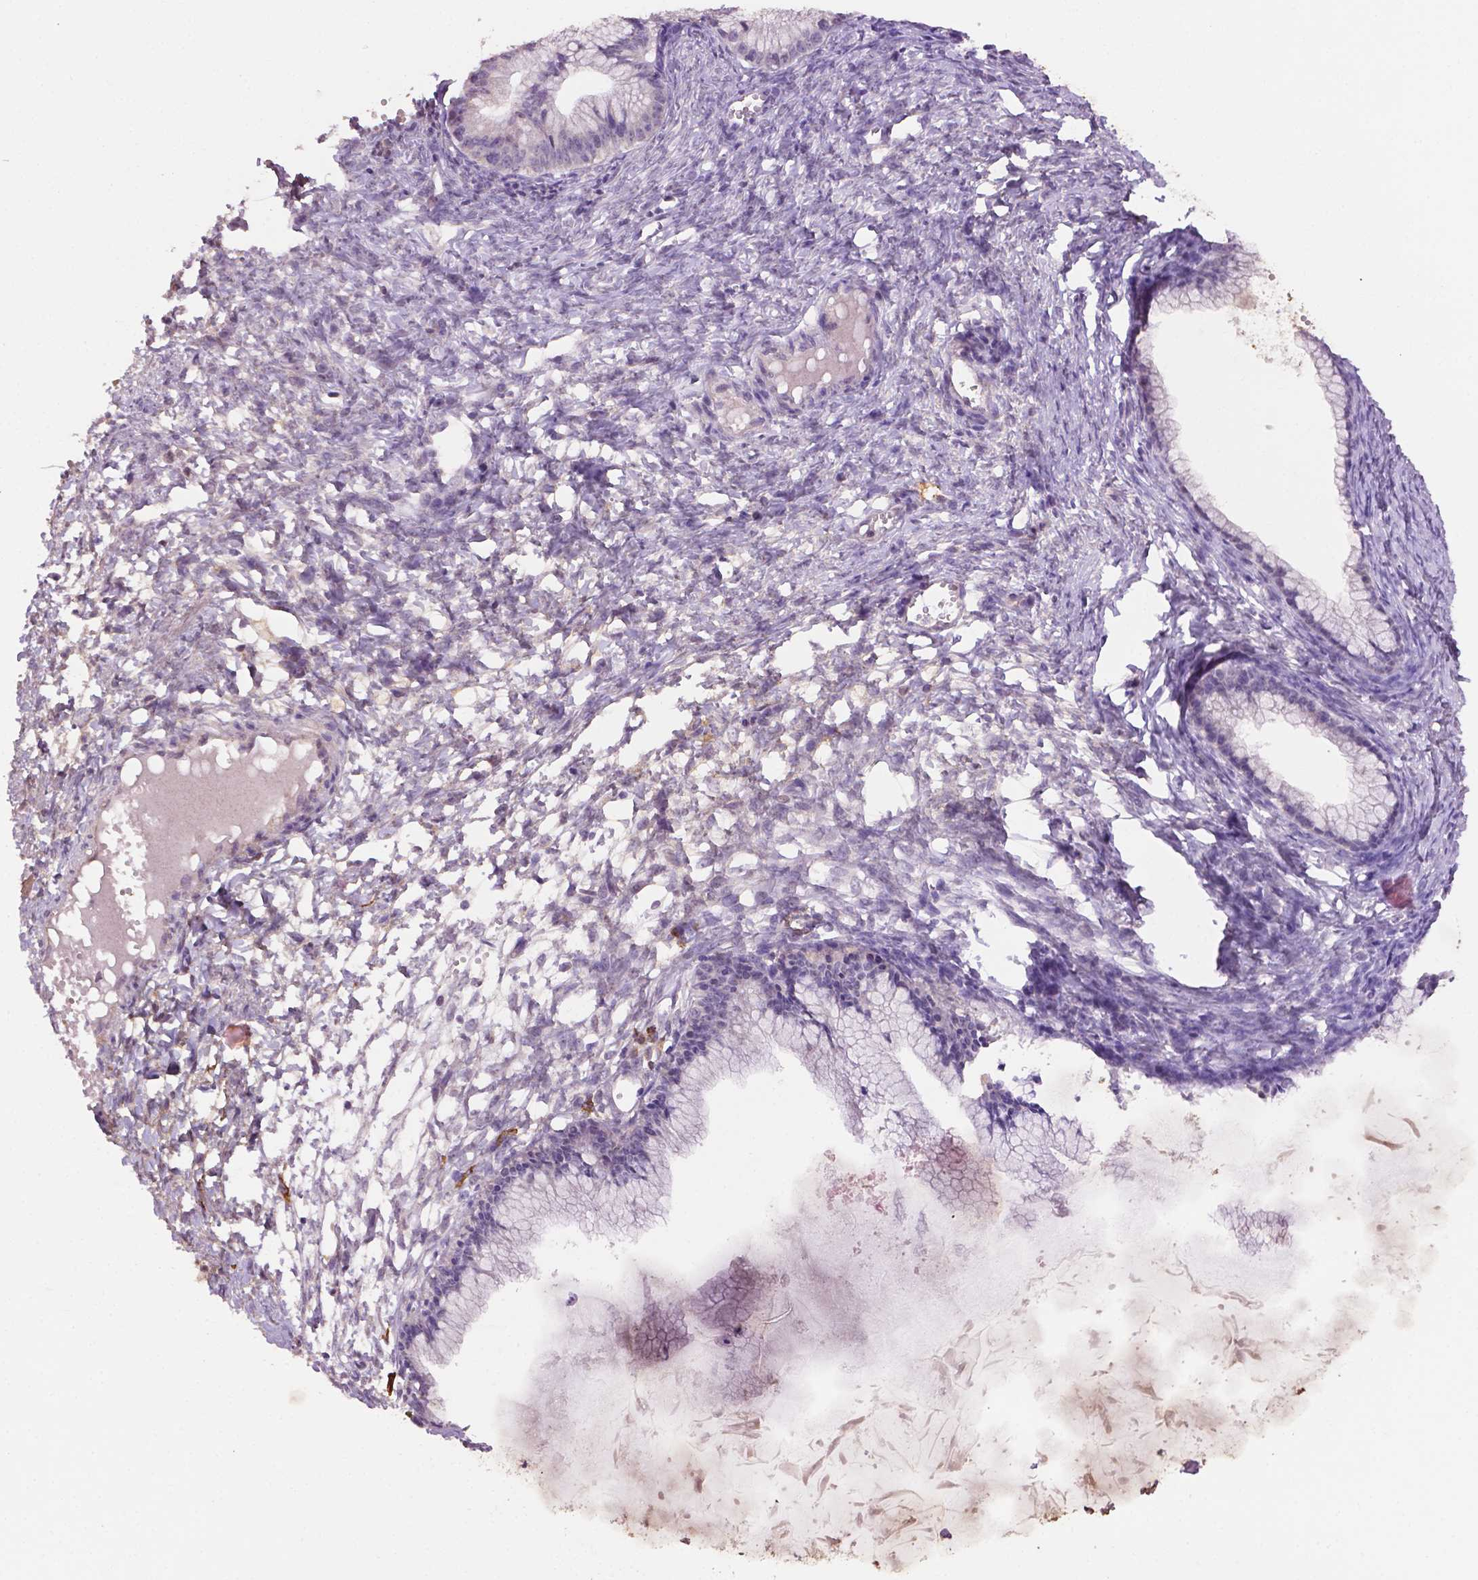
{"staining": {"intensity": "negative", "quantity": "none", "location": "none"}, "tissue": "ovarian cancer", "cell_type": "Tumor cells", "image_type": "cancer", "snomed": [{"axis": "morphology", "description": "Cystadenocarcinoma, mucinous, NOS"}, {"axis": "topography", "description": "Ovary"}], "caption": "This is an immunohistochemistry (IHC) histopathology image of human ovarian cancer. There is no positivity in tumor cells.", "gene": "FBLN1", "patient": {"sex": "female", "age": 41}}